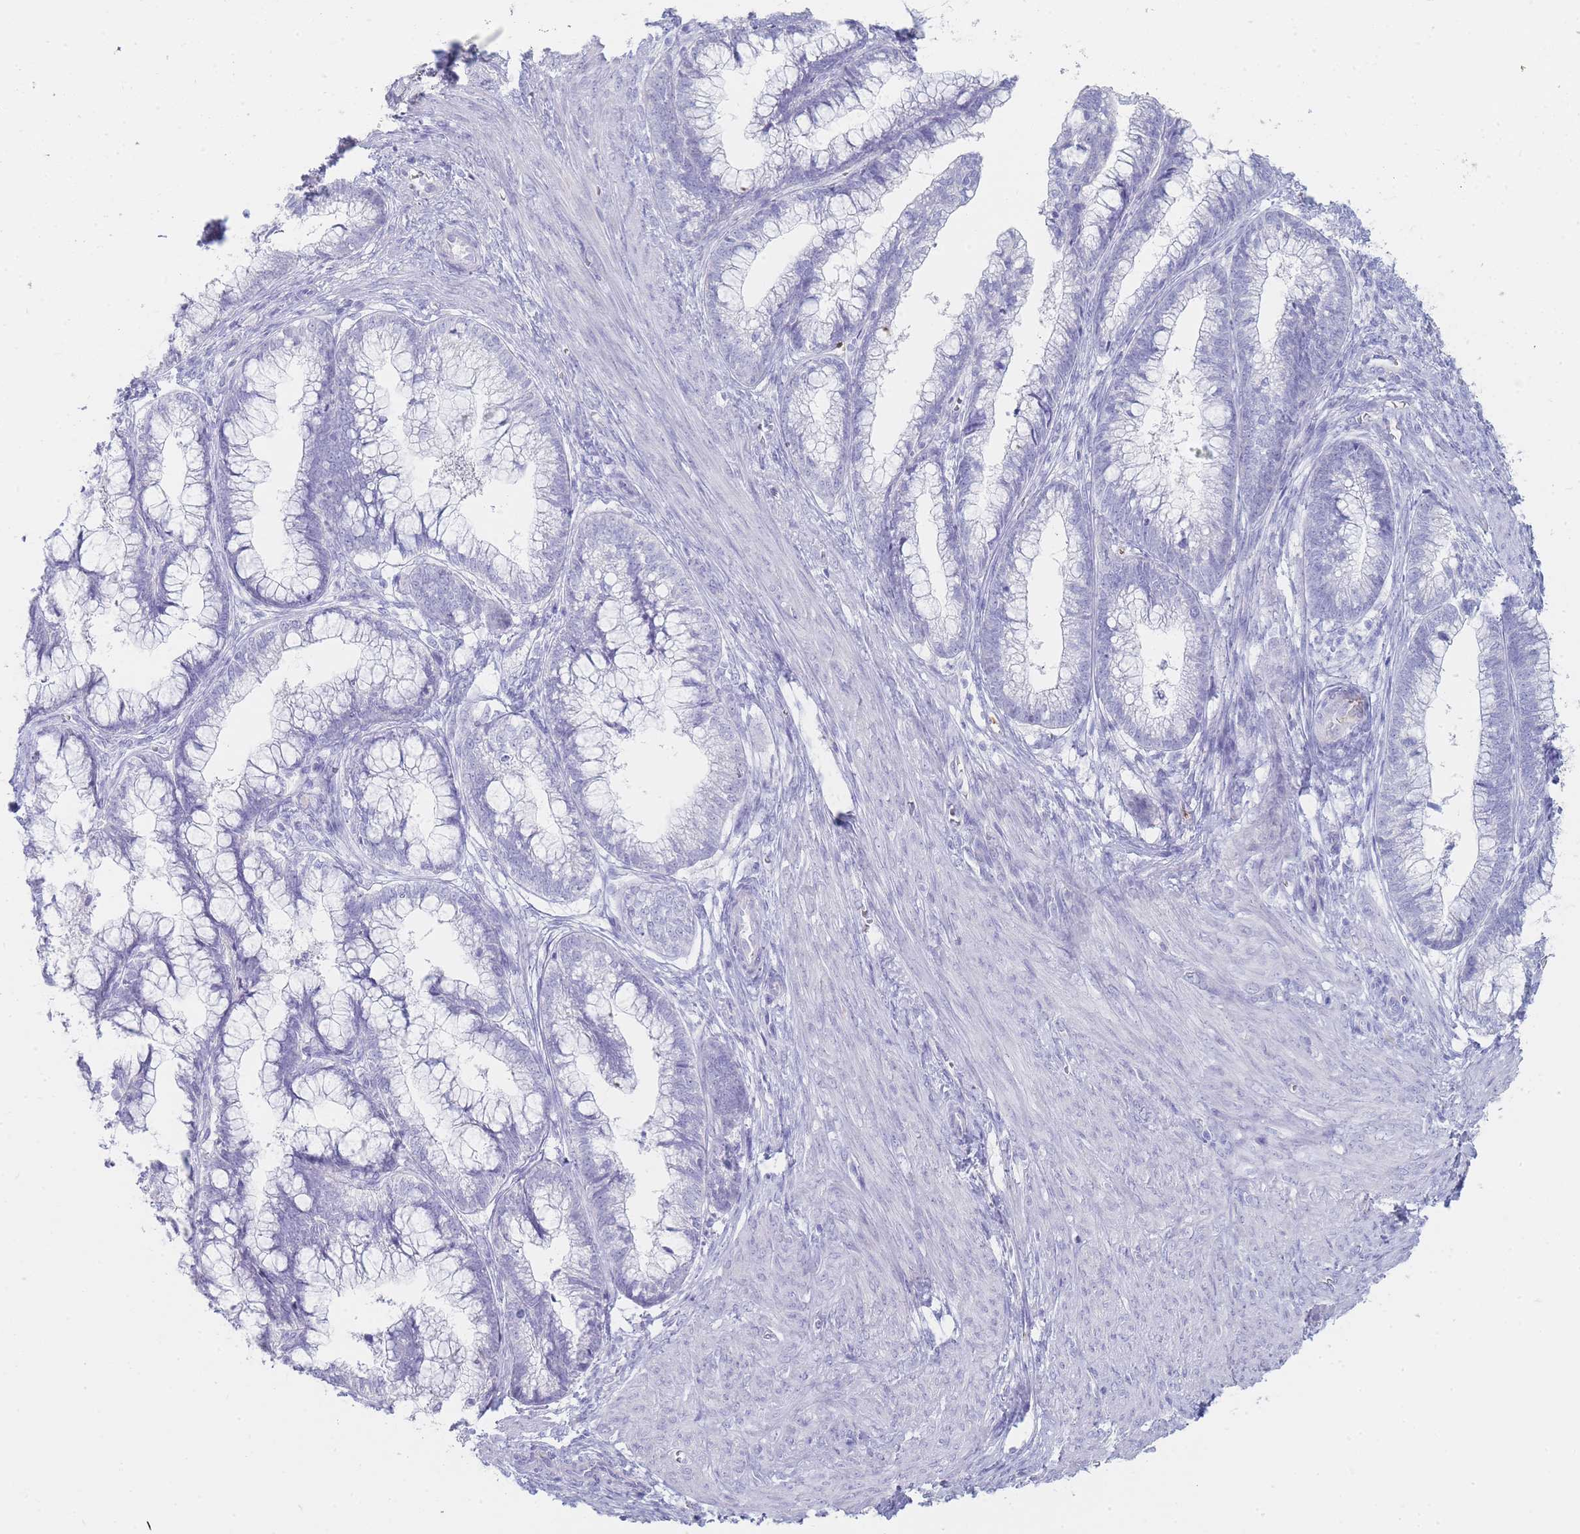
{"staining": {"intensity": "negative", "quantity": "none", "location": "none"}, "tissue": "cervical cancer", "cell_type": "Tumor cells", "image_type": "cancer", "snomed": [{"axis": "morphology", "description": "Adenocarcinoma, NOS"}, {"axis": "topography", "description": "Cervix"}], "caption": "An IHC image of cervical cancer is shown. There is no staining in tumor cells of cervical cancer. (DAB (3,3'-diaminobenzidine) immunohistochemistry (IHC) visualized using brightfield microscopy, high magnification).", "gene": "HBG2", "patient": {"sex": "female", "age": 44}}